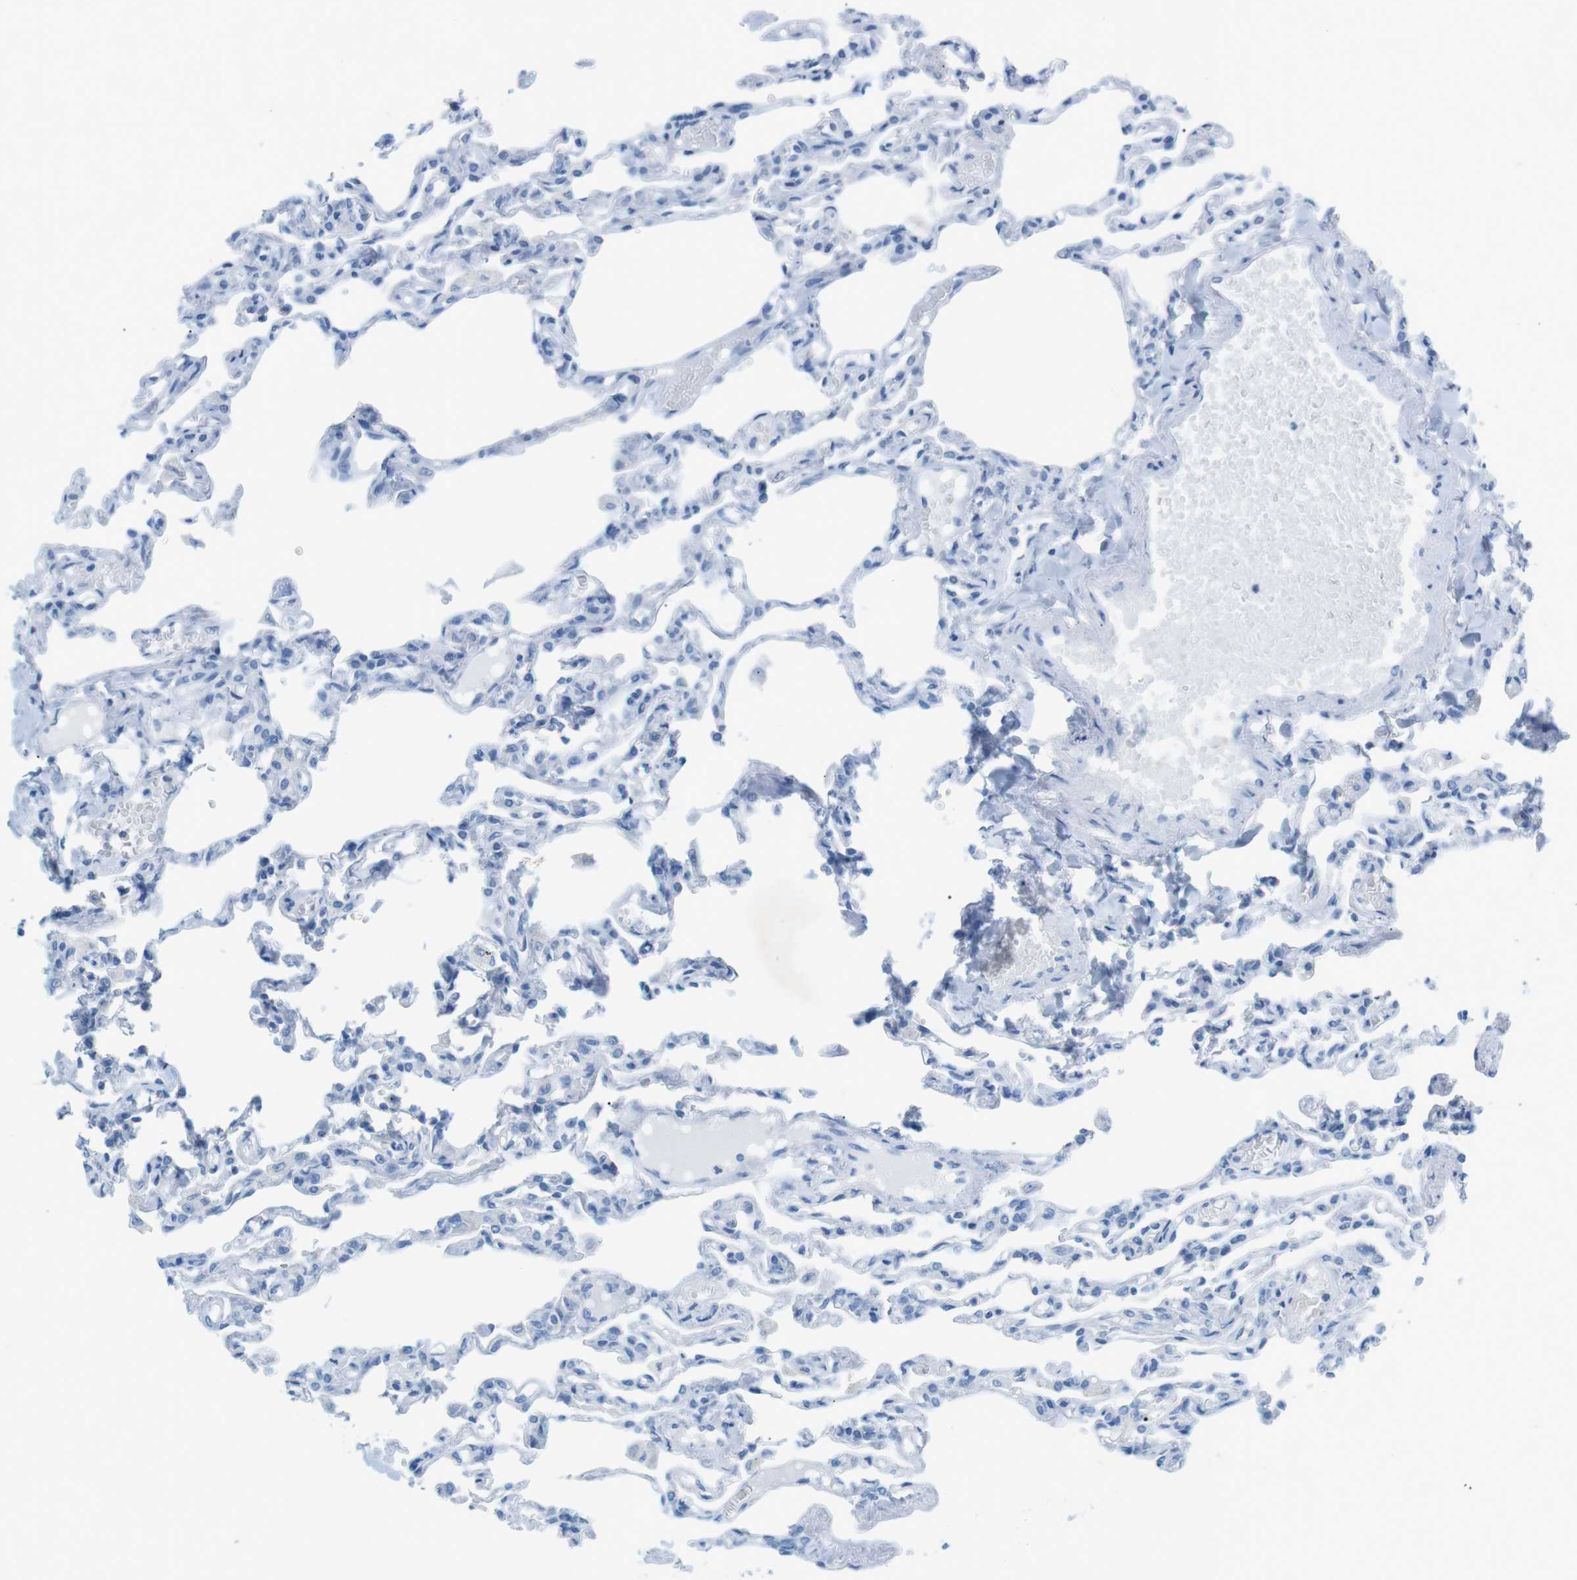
{"staining": {"intensity": "negative", "quantity": "none", "location": "none"}, "tissue": "lung", "cell_type": "Alveolar cells", "image_type": "normal", "snomed": [{"axis": "morphology", "description": "Normal tissue, NOS"}, {"axis": "topography", "description": "Lung"}], "caption": "A high-resolution micrograph shows immunohistochemistry (IHC) staining of unremarkable lung, which exhibits no significant staining in alveolar cells.", "gene": "SALL4", "patient": {"sex": "male", "age": 21}}